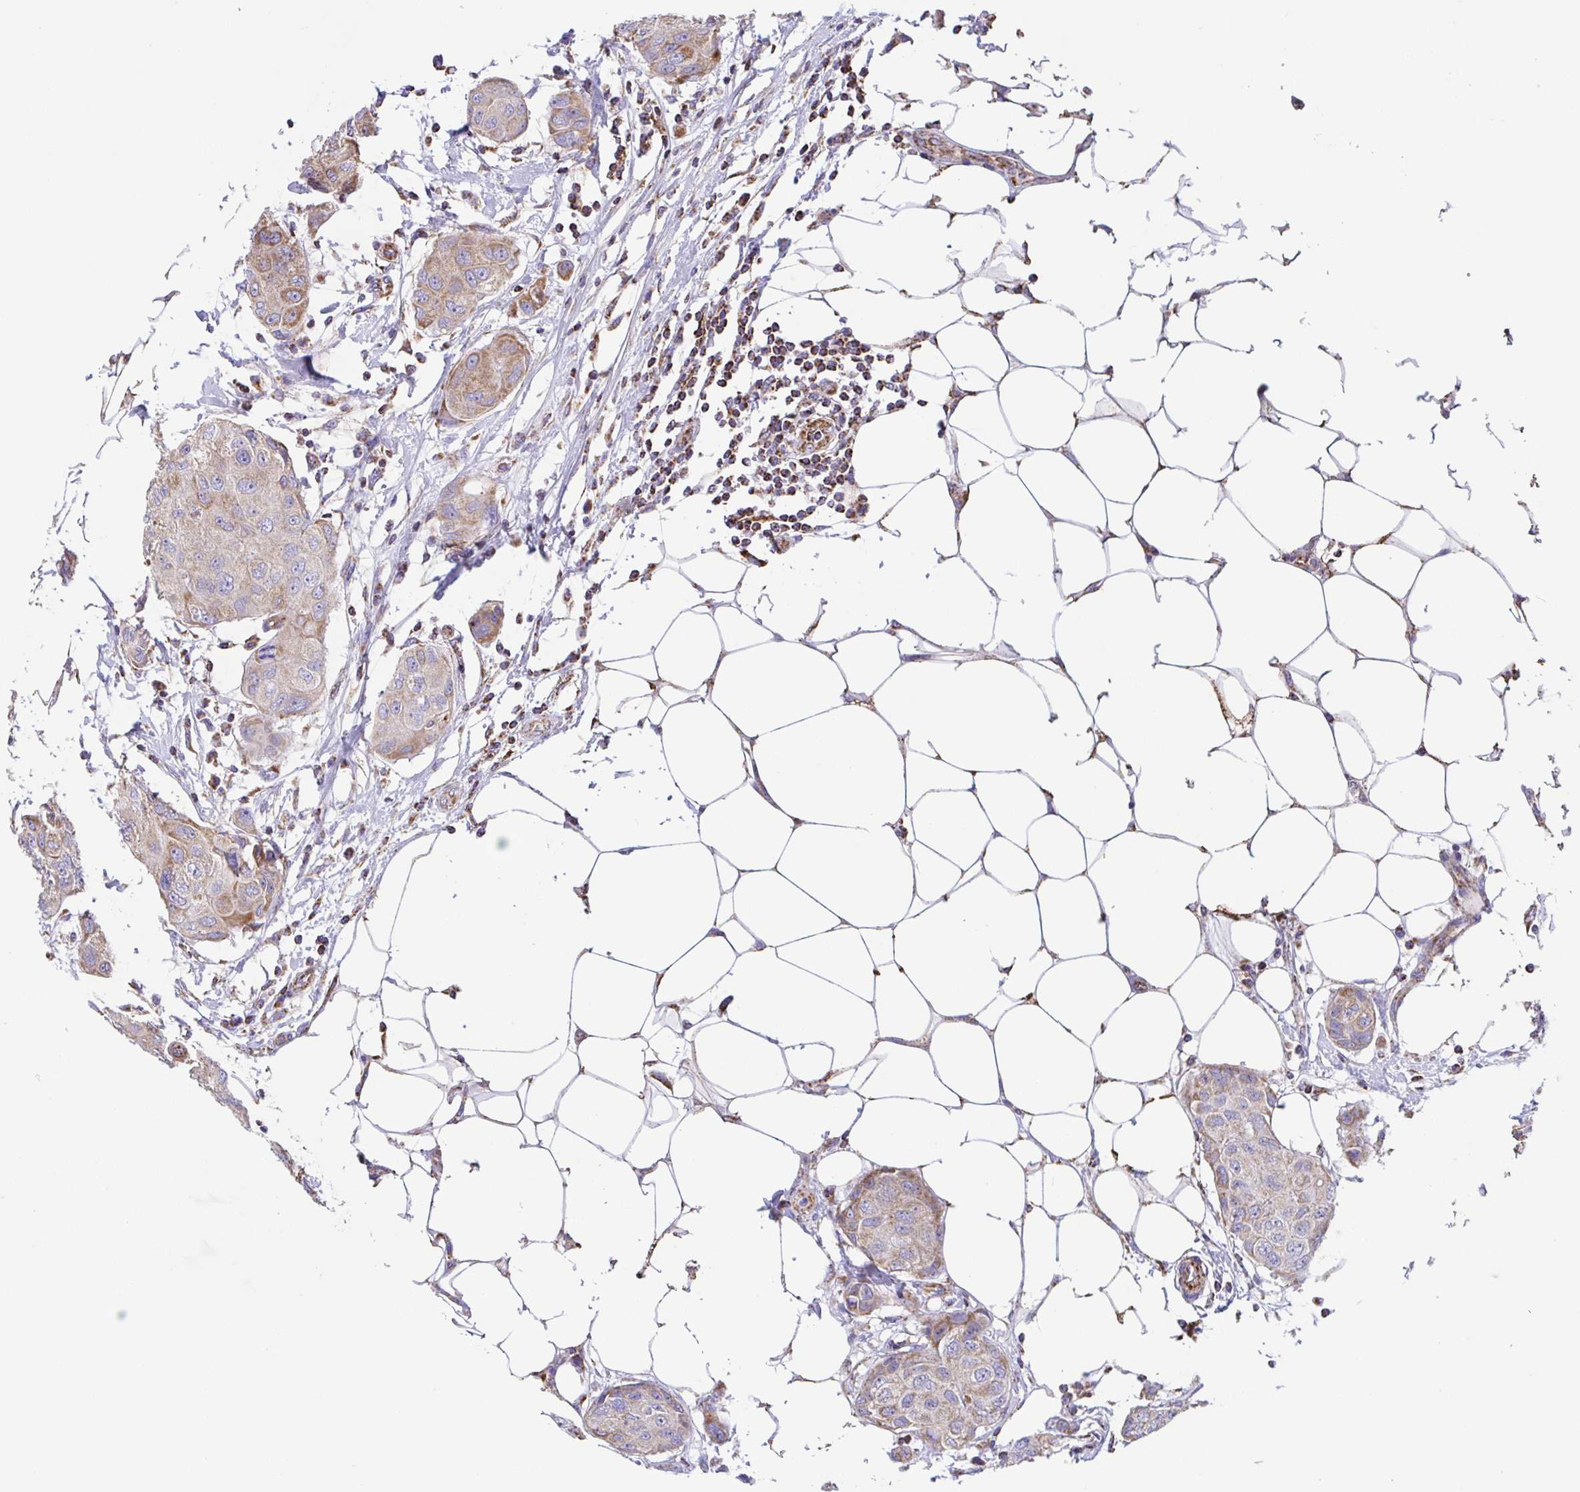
{"staining": {"intensity": "weak", "quantity": ">75%", "location": "cytoplasmic/membranous"}, "tissue": "breast cancer", "cell_type": "Tumor cells", "image_type": "cancer", "snomed": [{"axis": "morphology", "description": "Duct carcinoma"}, {"axis": "topography", "description": "Breast"}, {"axis": "topography", "description": "Lymph node"}], "caption": "Invasive ductal carcinoma (breast) stained with a brown dye displays weak cytoplasmic/membranous positive staining in approximately >75% of tumor cells.", "gene": "GINM1", "patient": {"sex": "female", "age": 80}}